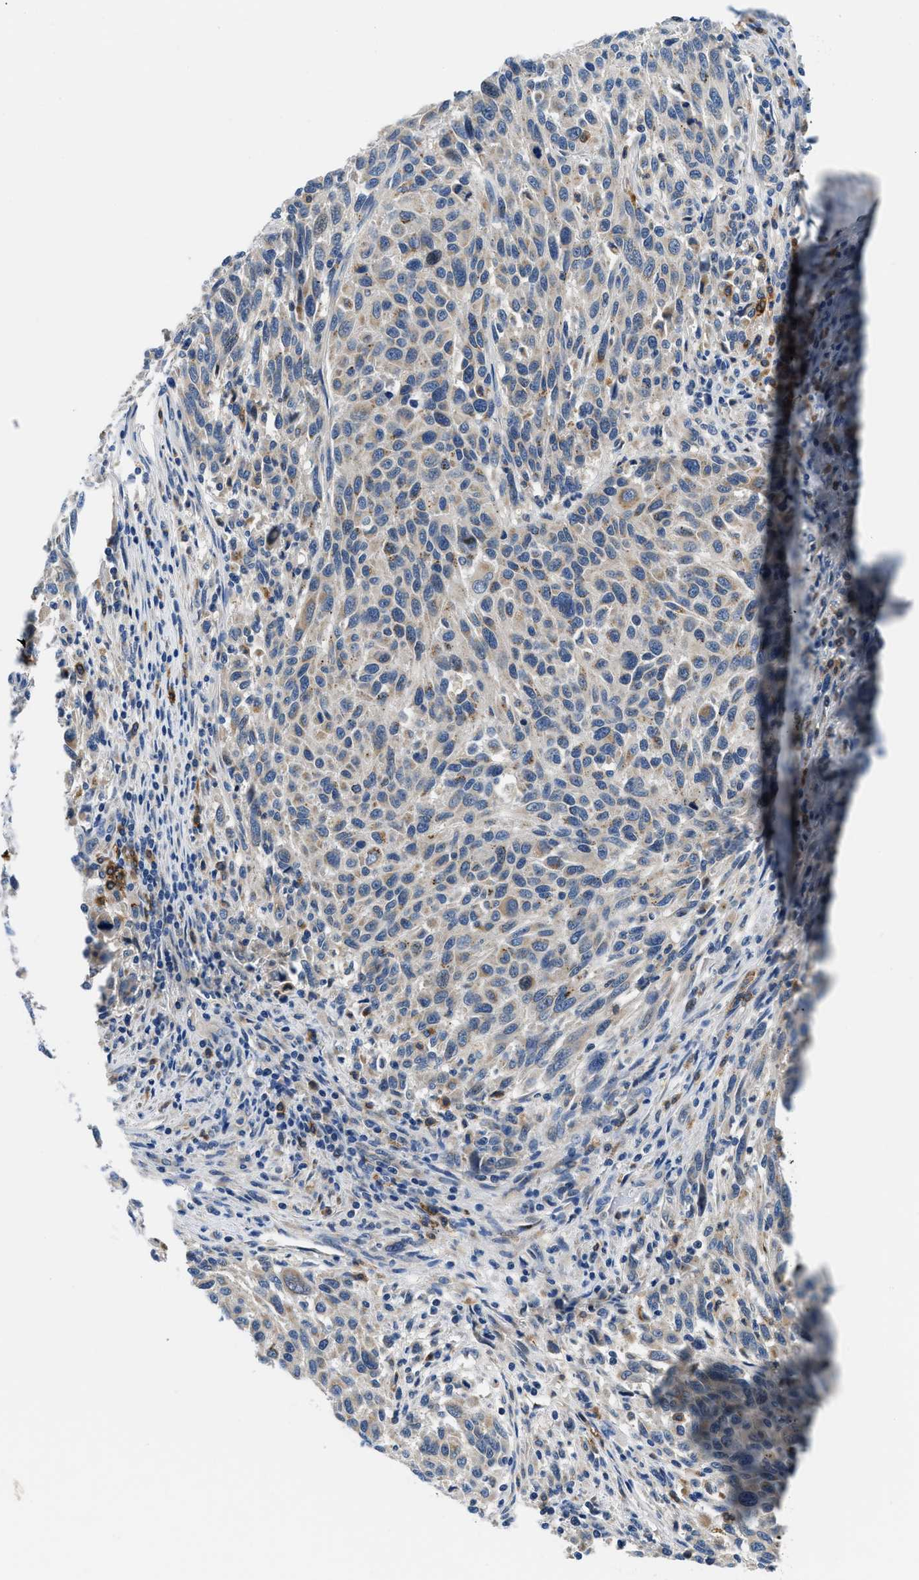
{"staining": {"intensity": "weak", "quantity": "<25%", "location": "cytoplasmic/membranous"}, "tissue": "melanoma", "cell_type": "Tumor cells", "image_type": "cancer", "snomed": [{"axis": "morphology", "description": "Malignant melanoma, Metastatic site"}, {"axis": "topography", "description": "Lymph node"}], "caption": "IHC of human melanoma demonstrates no expression in tumor cells. (DAB immunohistochemistry (IHC) with hematoxylin counter stain).", "gene": "ADGRE3", "patient": {"sex": "male", "age": 61}}